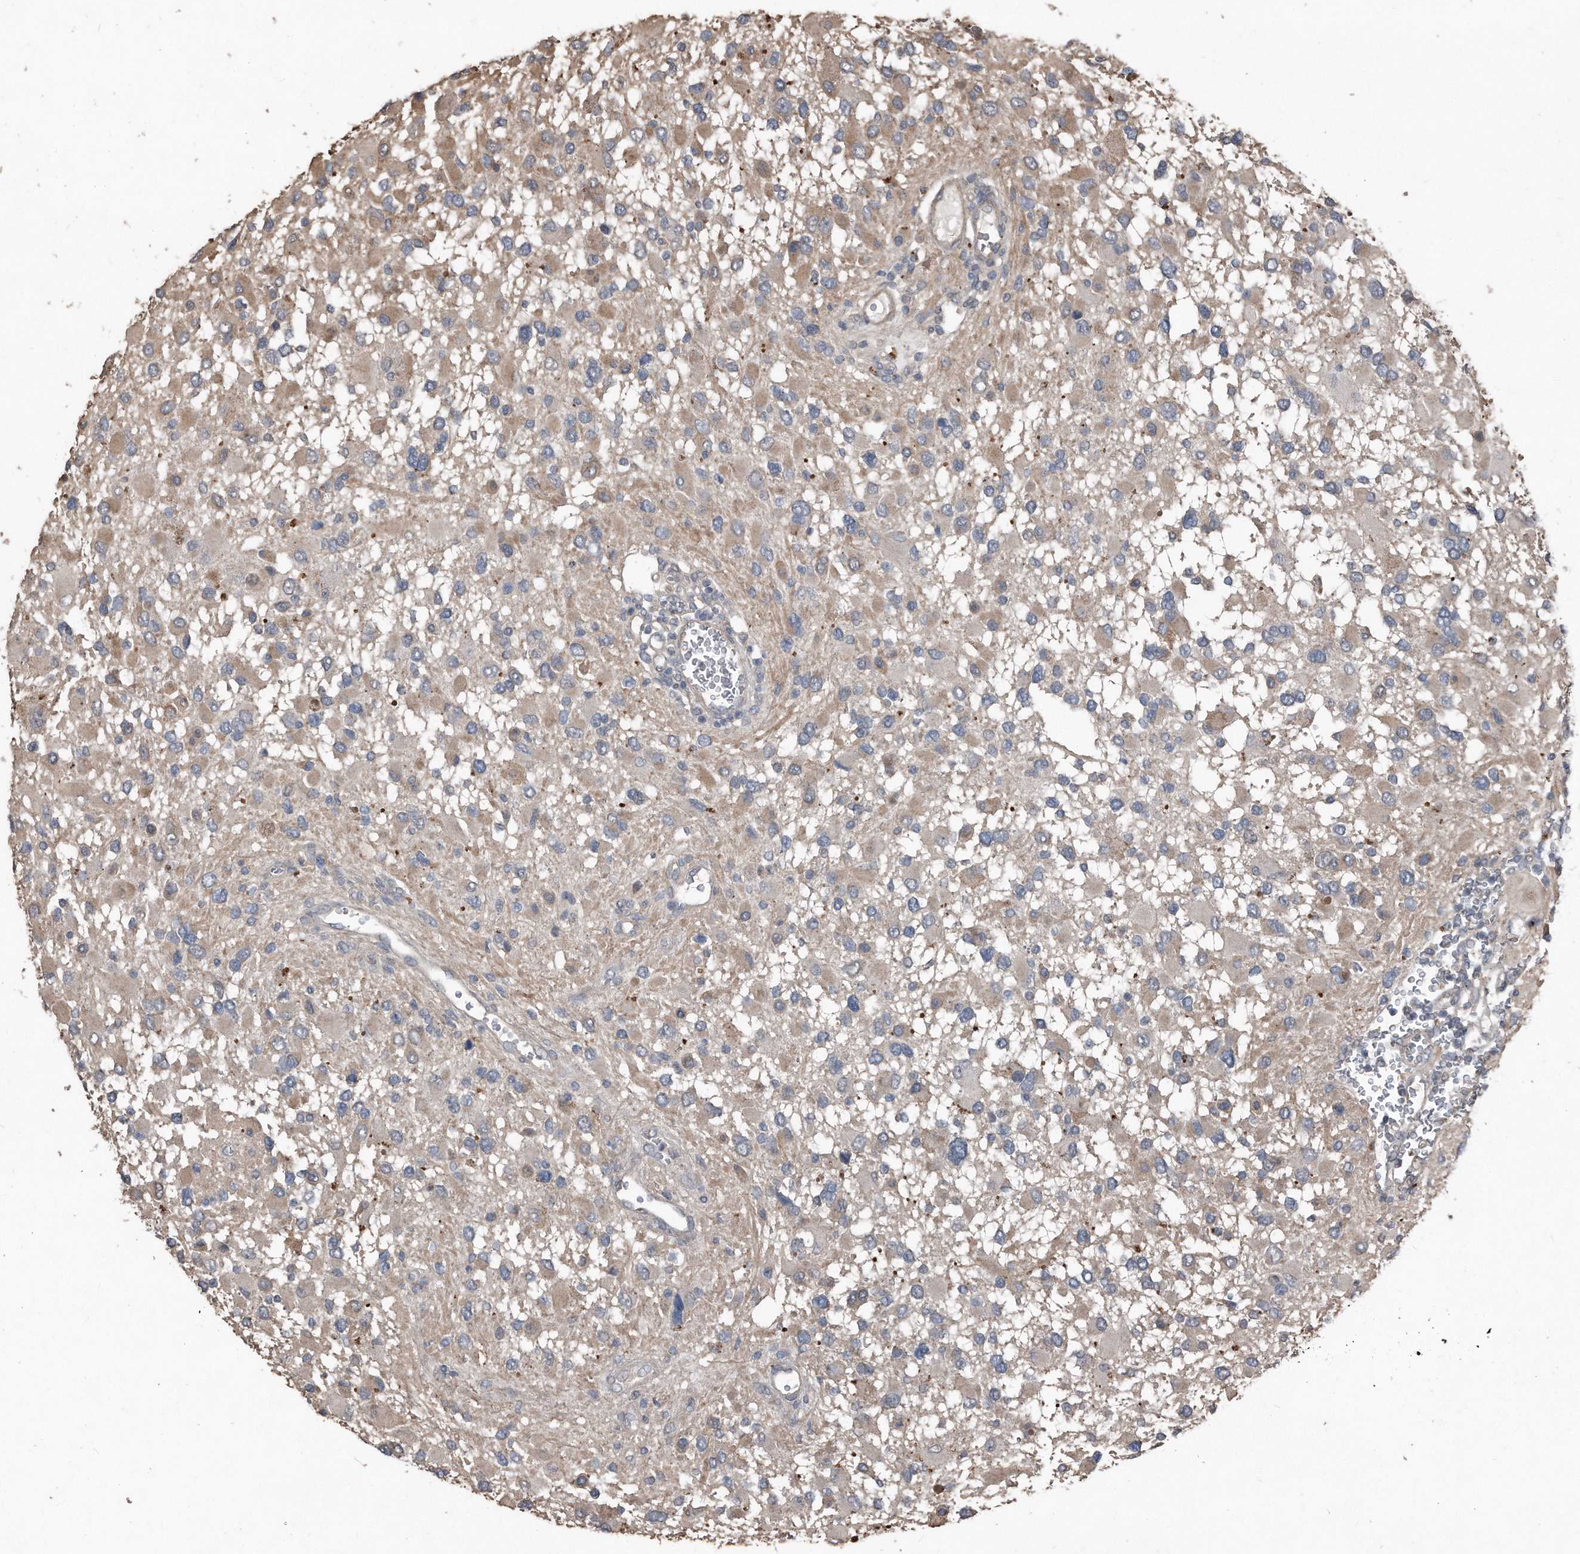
{"staining": {"intensity": "weak", "quantity": "<25%", "location": "cytoplasmic/membranous"}, "tissue": "glioma", "cell_type": "Tumor cells", "image_type": "cancer", "snomed": [{"axis": "morphology", "description": "Glioma, malignant, High grade"}, {"axis": "topography", "description": "Brain"}], "caption": "There is no significant expression in tumor cells of malignant glioma (high-grade).", "gene": "ANKRD10", "patient": {"sex": "male", "age": 53}}